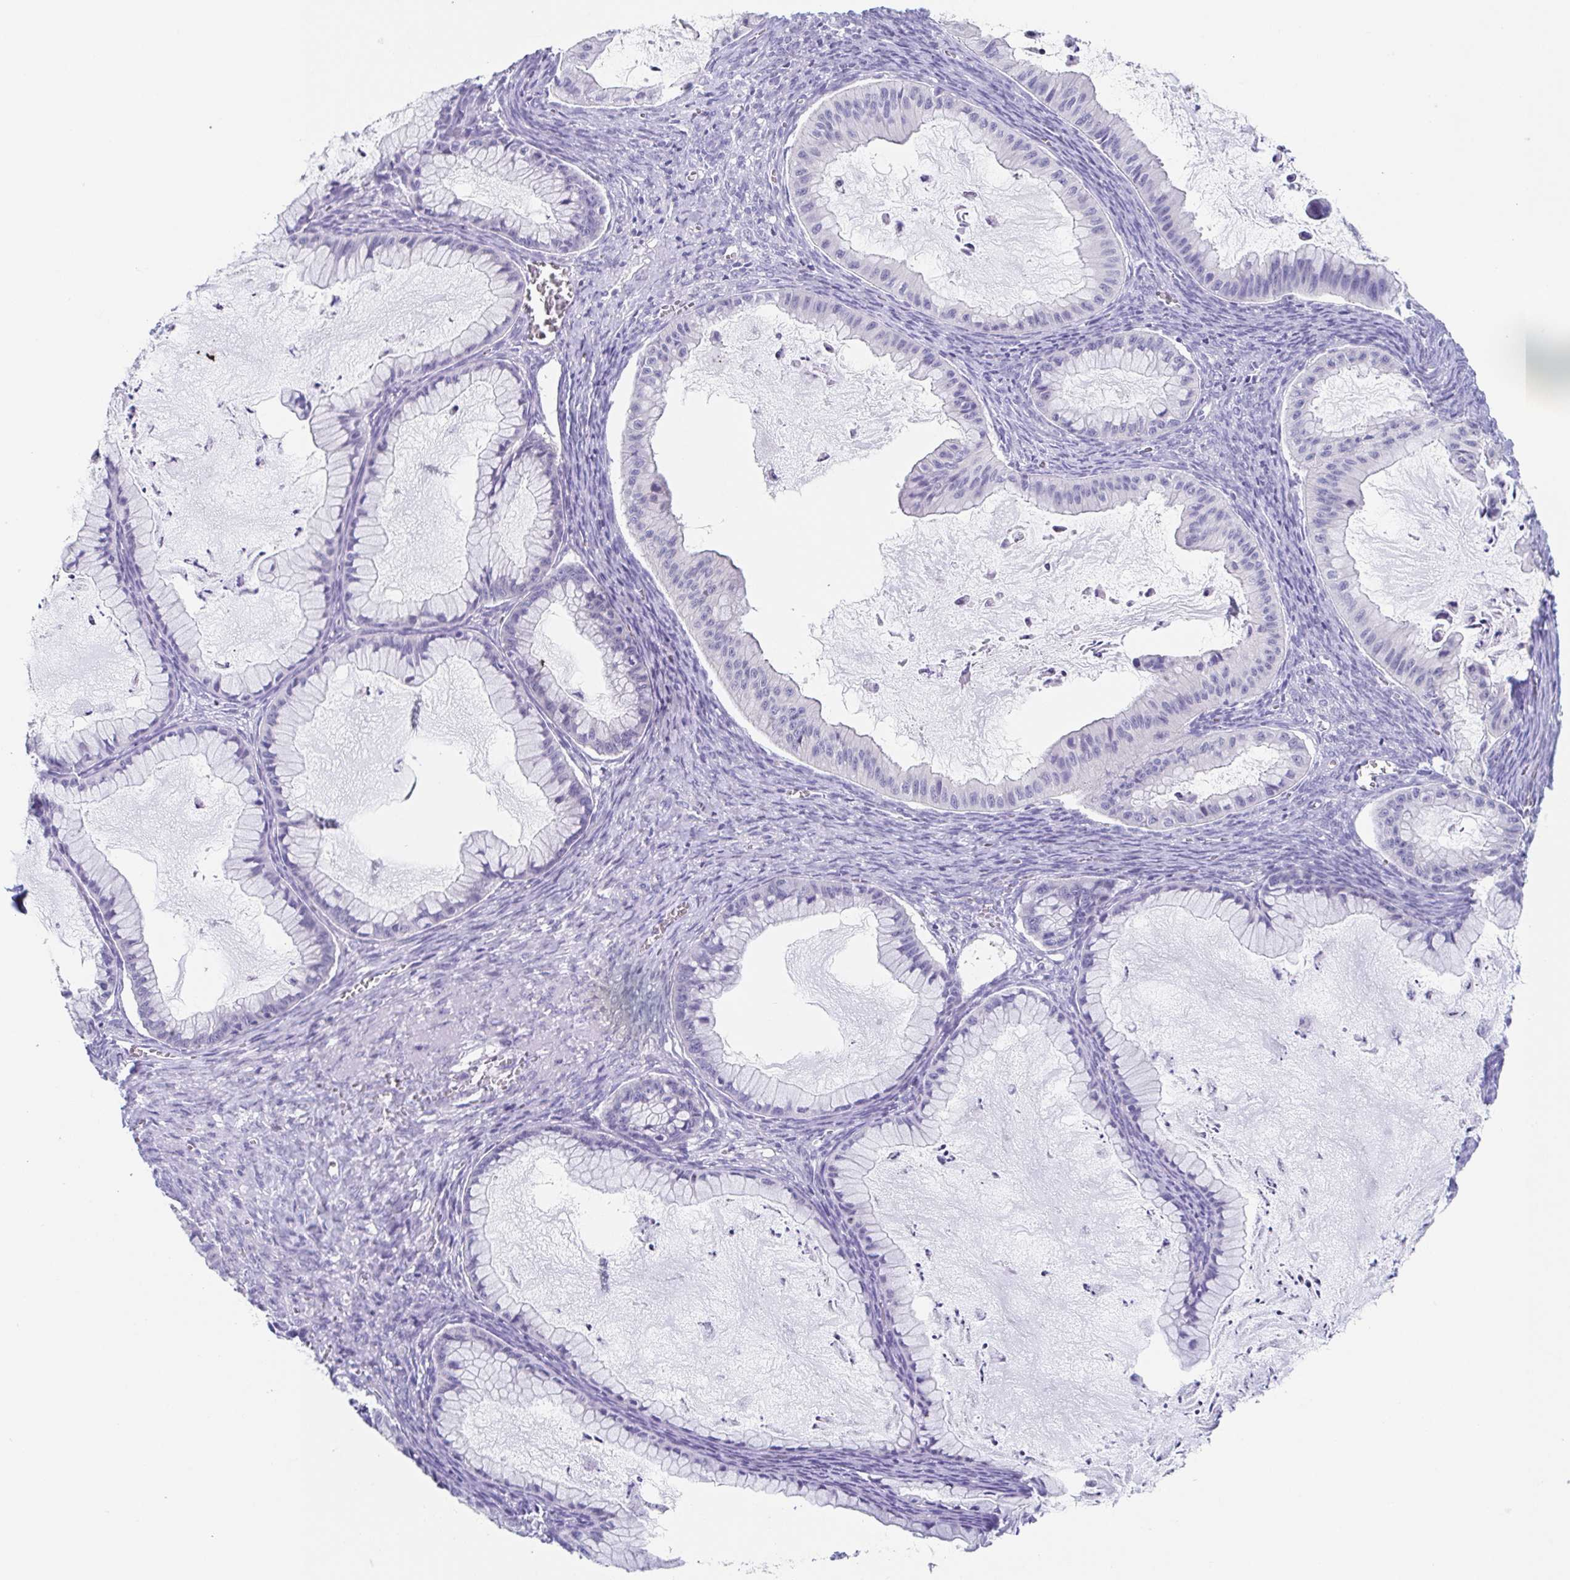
{"staining": {"intensity": "negative", "quantity": "none", "location": "none"}, "tissue": "ovarian cancer", "cell_type": "Tumor cells", "image_type": "cancer", "snomed": [{"axis": "morphology", "description": "Cystadenocarcinoma, mucinous, NOS"}, {"axis": "topography", "description": "Ovary"}], "caption": "A high-resolution image shows immunohistochemistry (IHC) staining of ovarian cancer, which exhibits no significant positivity in tumor cells.", "gene": "HTR2A", "patient": {"sex": "female", "age": 72}}